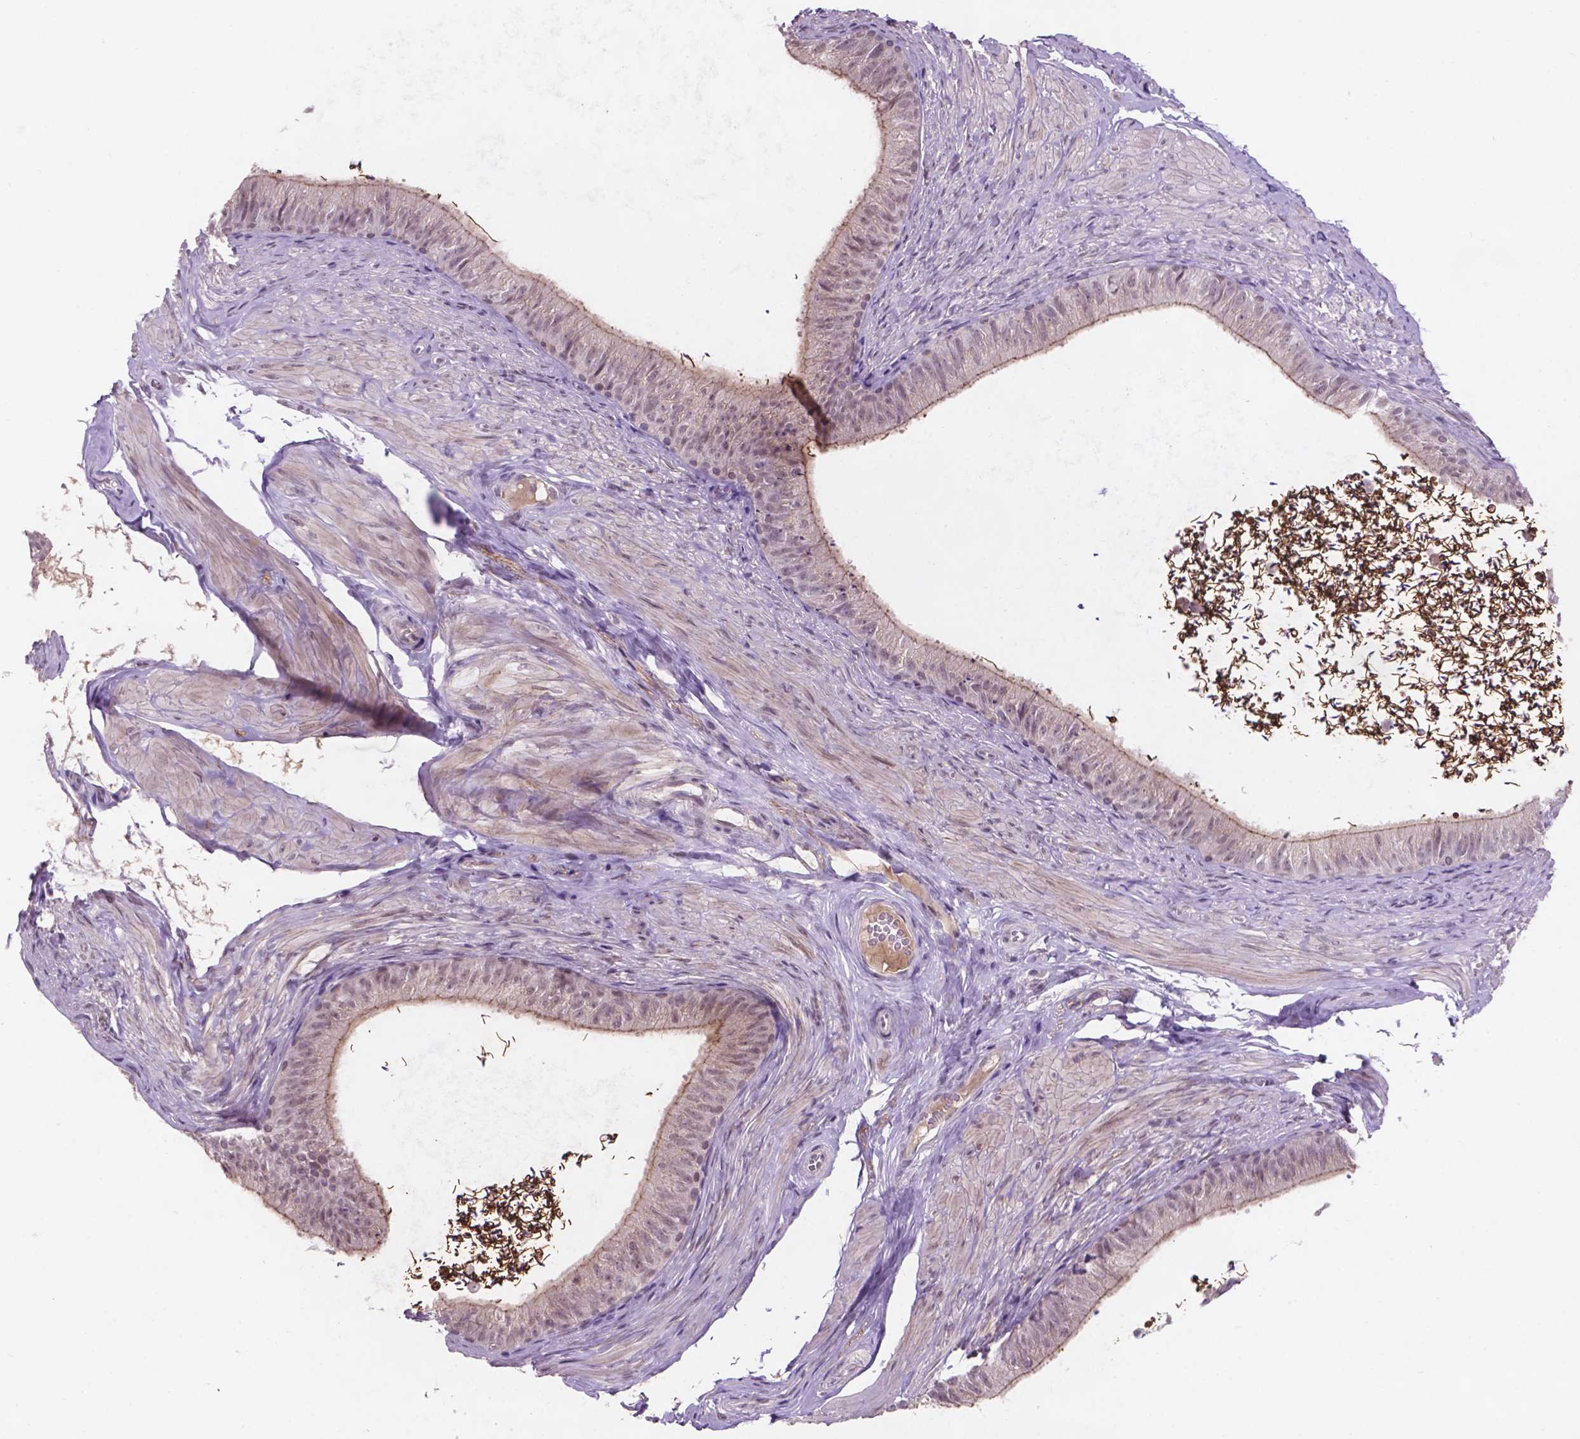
{"staining": {"intensity": "weak", "quantity": "<25%", "location": "cytoplasmic/membranous,nuclear"}, "tissue": "epididymis", "cell_type": "Glandular cells", "image_type": "normal", "snomed": [{"axis": "morphology", "description": "Normal tissue, NOS"}, {"axis": "topography", "description": "Epididymis, spermatic cord, NOS"}, {"axis": "topography", "description": "Epididymis"}, {"axis": "topography", "description": "Peripheral nerve tissue"}], "caption": "This is an immunohistochemistry (IHC) micrograph of benign epididymis. There is no expression in glandular cells.", "gene": "GXYLT2", "patient": {"sex": "male", "age": 29}}